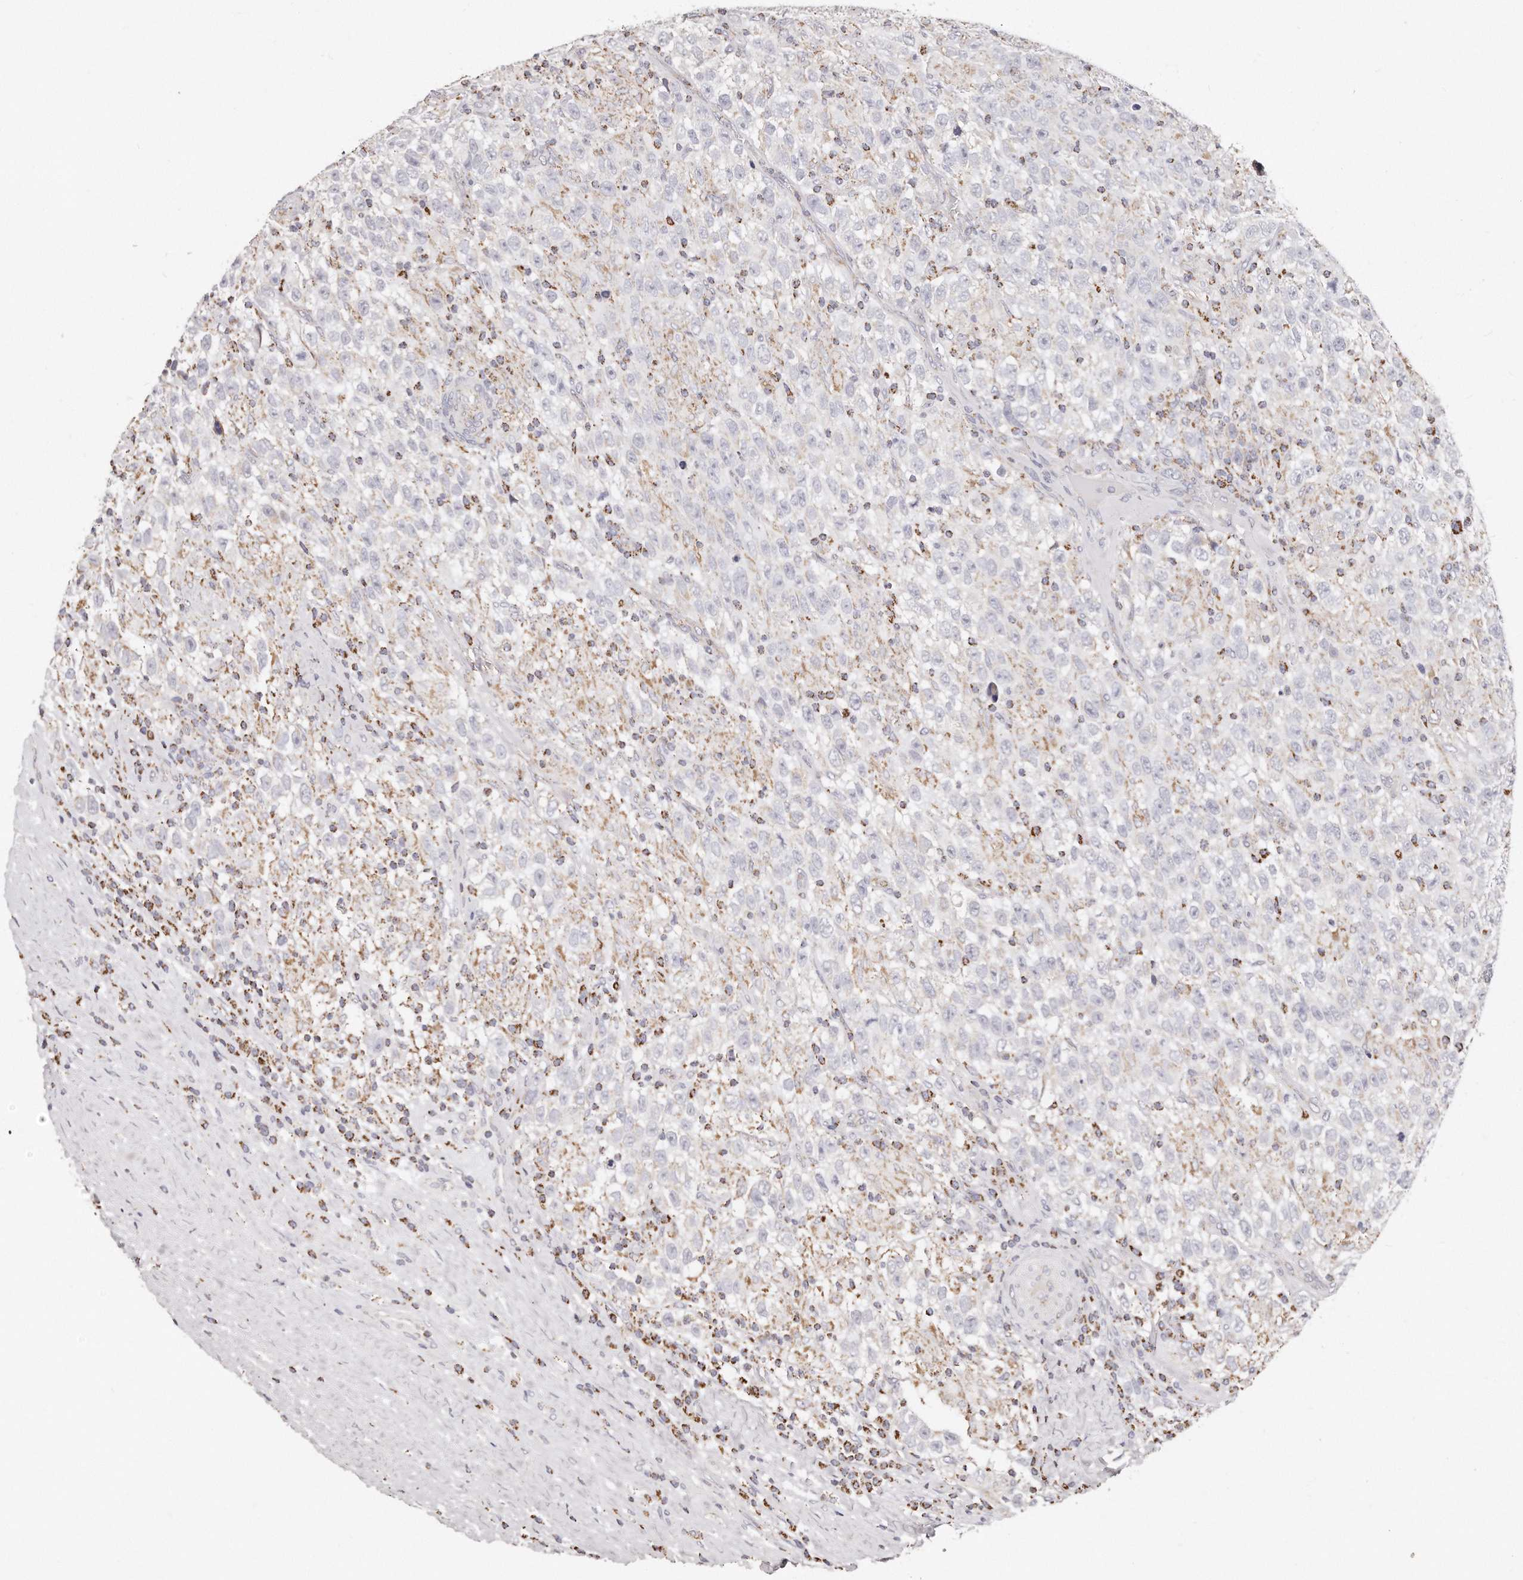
{"staining": {"intensity": "negative", "quantity": "none", "location": "none"}, "tissue": "testis cancer", "cell_type": "Tumor cells", "image_type": "cancer", "snomed": [{"axis": "morphology", "description": "Seminoma, NOS"}, {"axis": "topography", "description": "Testis"}], "caption": "The photomicrograph exhibits no significant expression in tumor cells of testis cancer. The staining is performed using DAB brown chromogen with nuclei counter-stained in using hematoxylin.", "gene": "RTKN", "patient": {"sex": "male", "age": 41}}